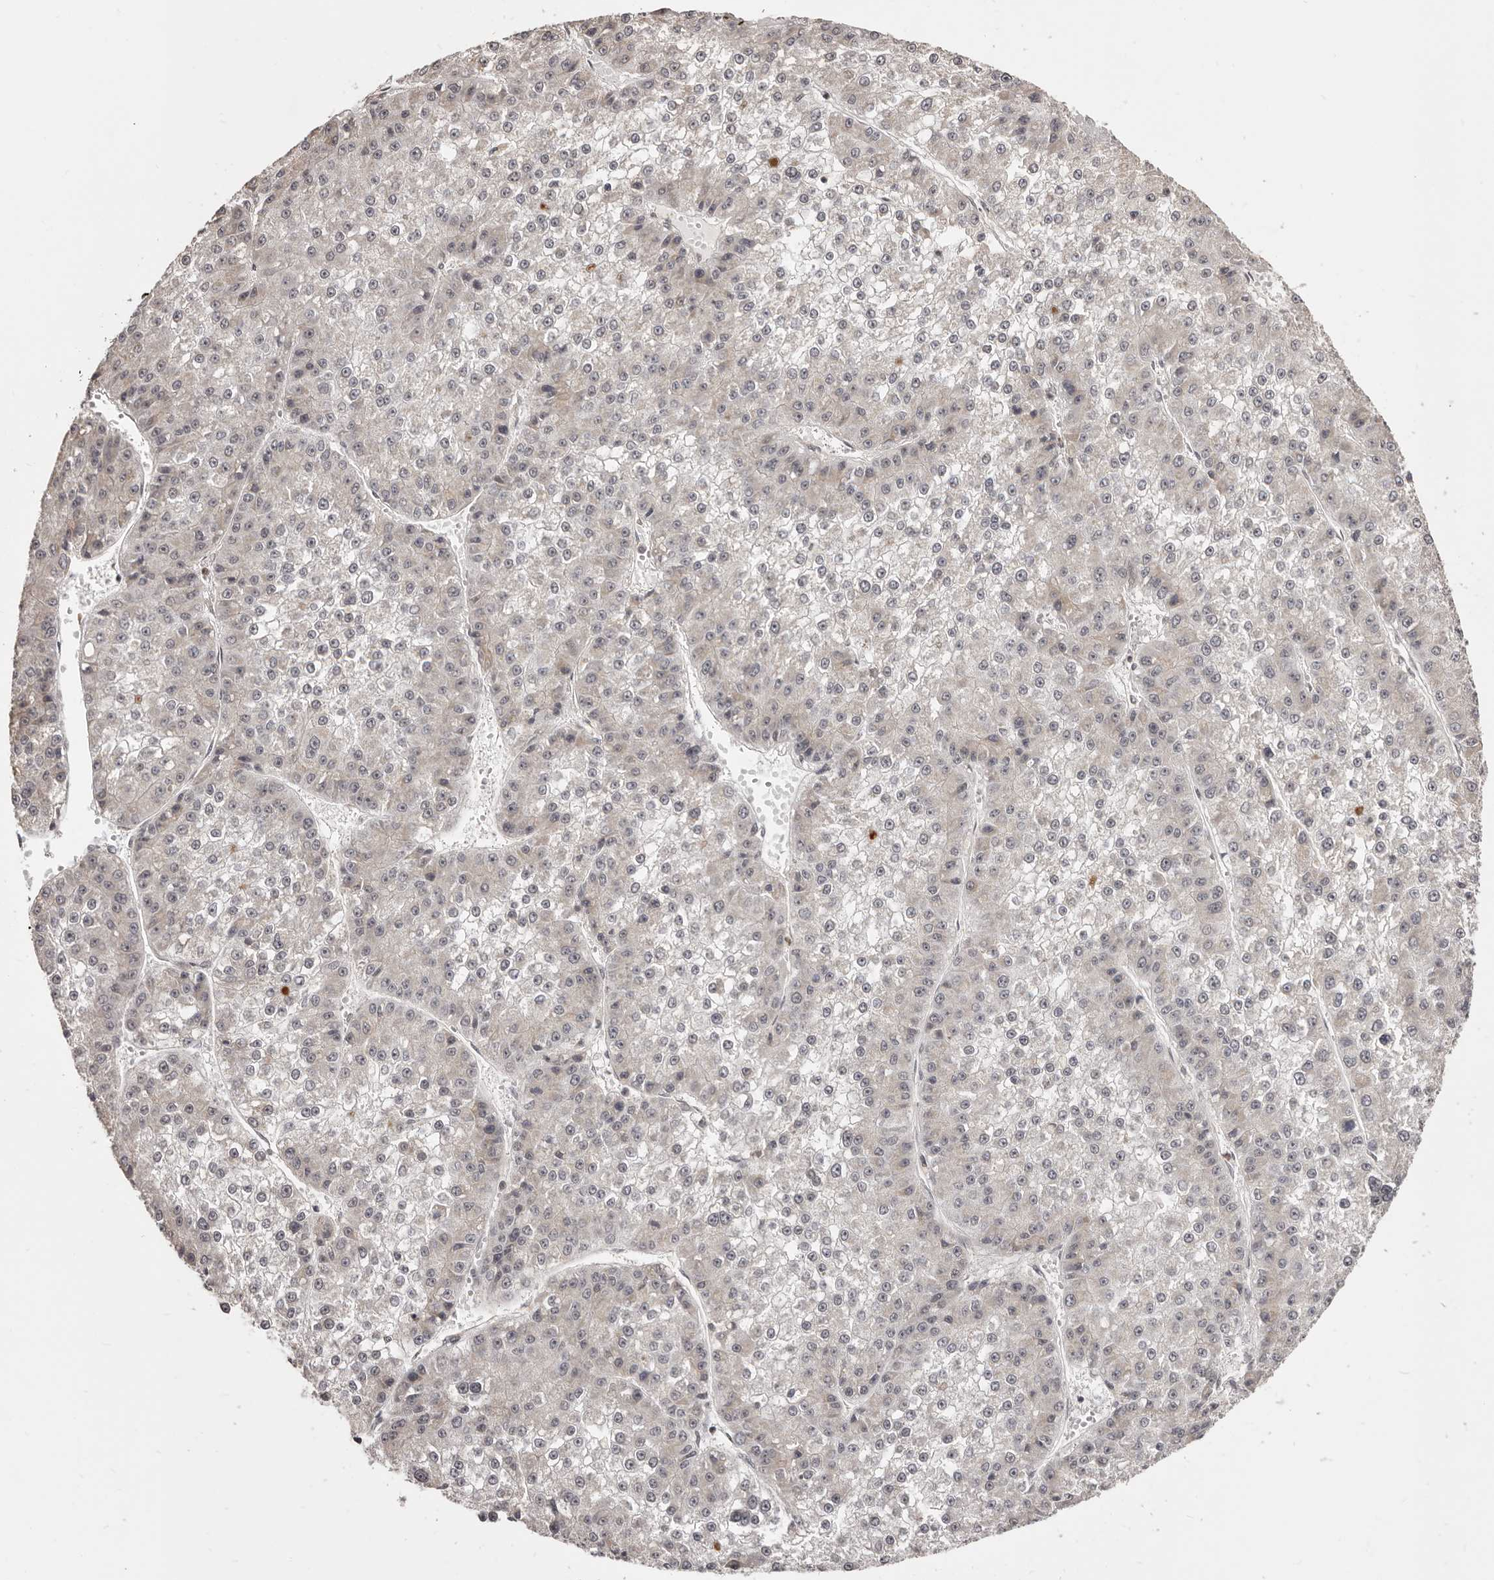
{"staining": {"intensity": "negative", "quantity": "none", "location": "none"}, "tissue": "liver cancer", "cell_type": "Tumor cells", "image_type": "cancer", "snomed": [{"axis": "morphology", "description": "Carcinoma, Hepatocellular, NOS"}, {"axis": "topography", "description": "Liver"}], "caption": "Tumor cells are negative for brown protein staining in liver cancer.", "gene": "THUMPD1", "patient": {"sex": "female", "age": 73}}